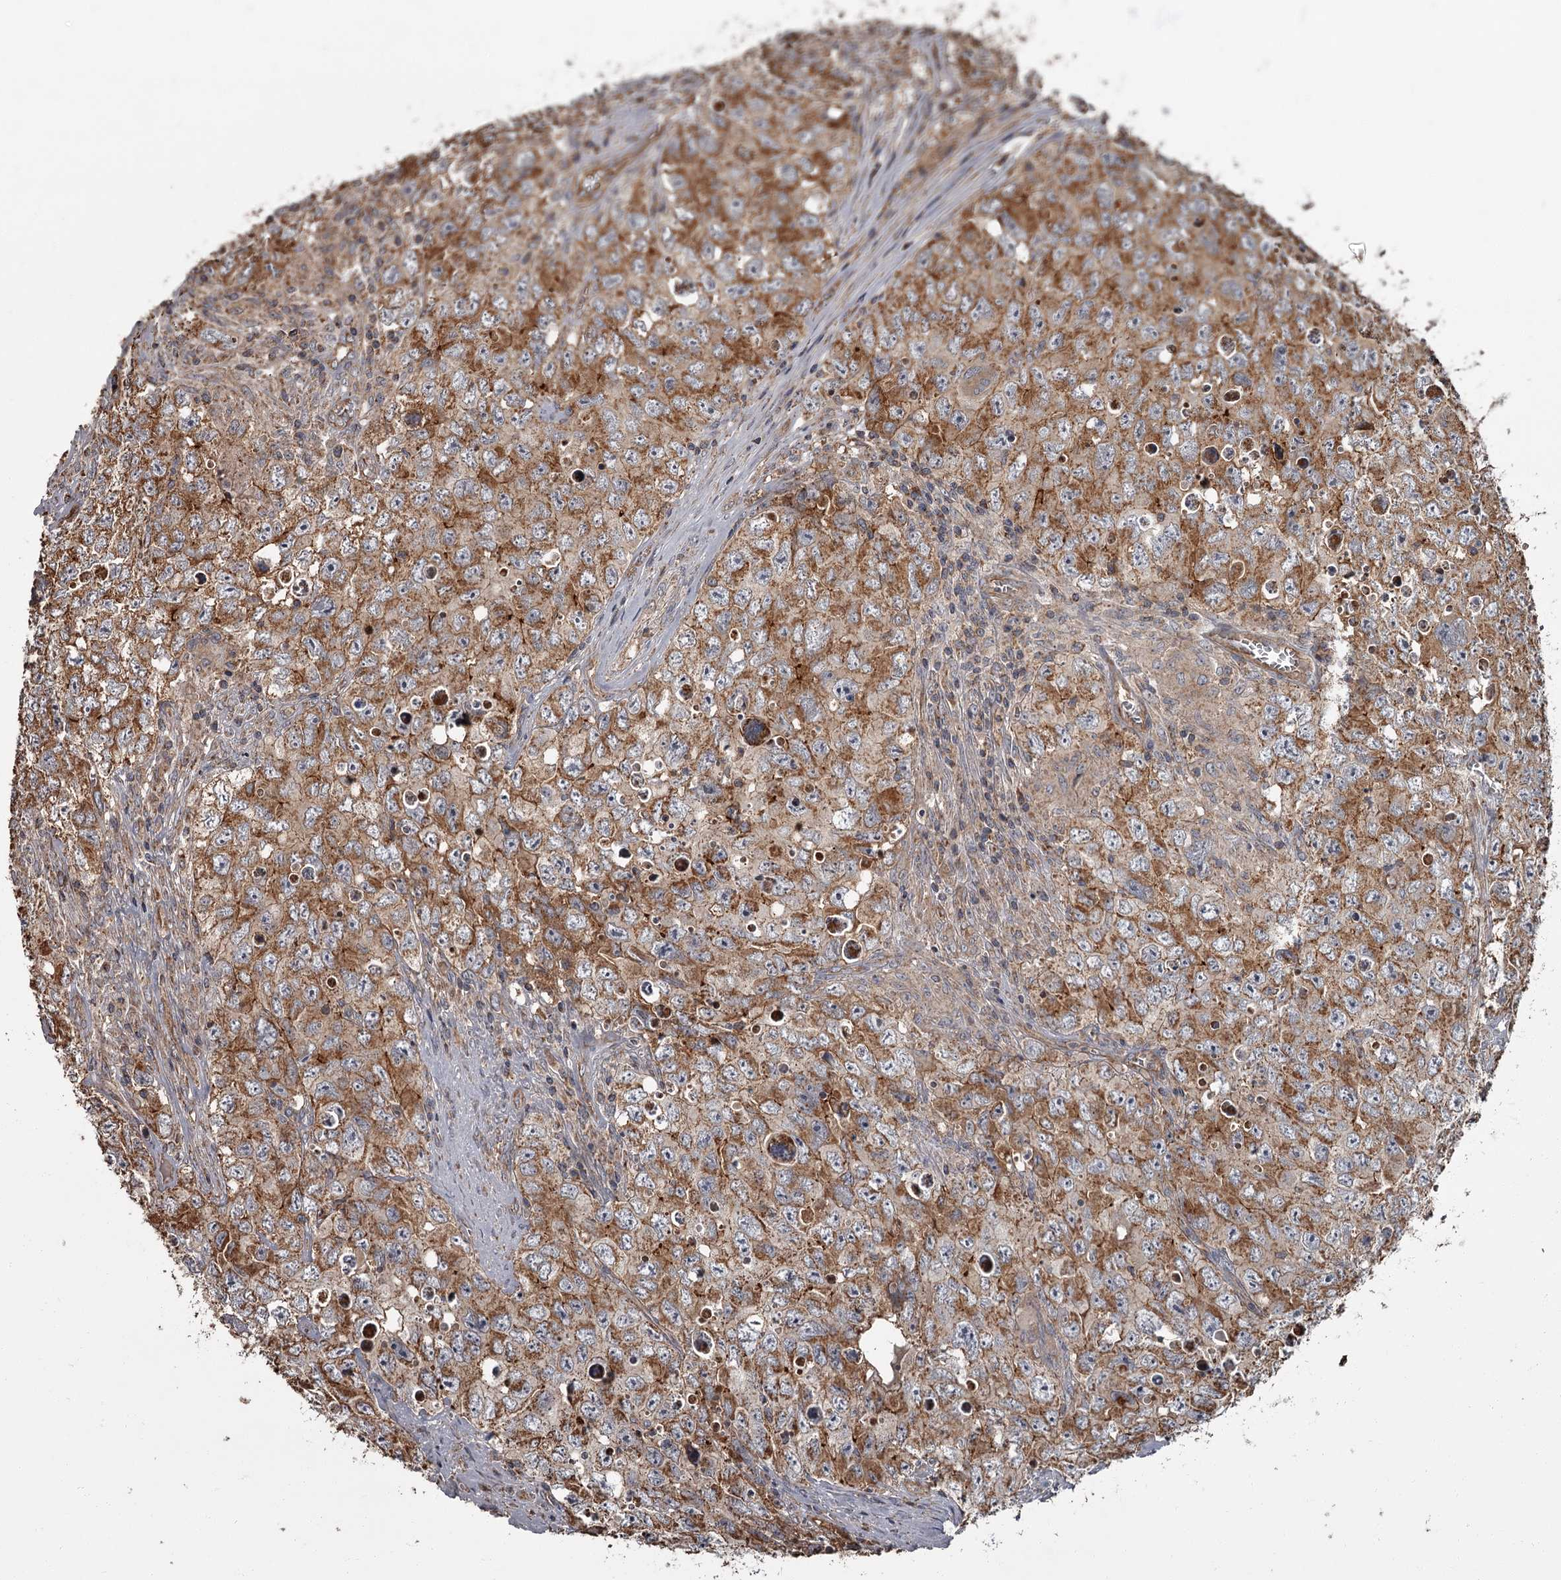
{"staining": {"intensity": "strong", "quantity": "25%-75%", "location": "cytoplasmic/membranous"}, "tissue": "testis cancer", "cell_type": "Tumor cells", "image_type": "cancer", "snomed": [{"axis": "morphology", "description": "Seminoma, NOS"}, {"axis": "morphology", "description": "Carcinoma, Embryonal, NOS"}, {"axis": "topography", "description": "Testis"}], "caption": "Tumor cells exhibit high levels of strong cytoplasmic/membranous staining in about 25%-75% of cells in embryonal carcinoma (testis).", "gene": "THAP9", "patient": {"sex": "male", "age": 43}}